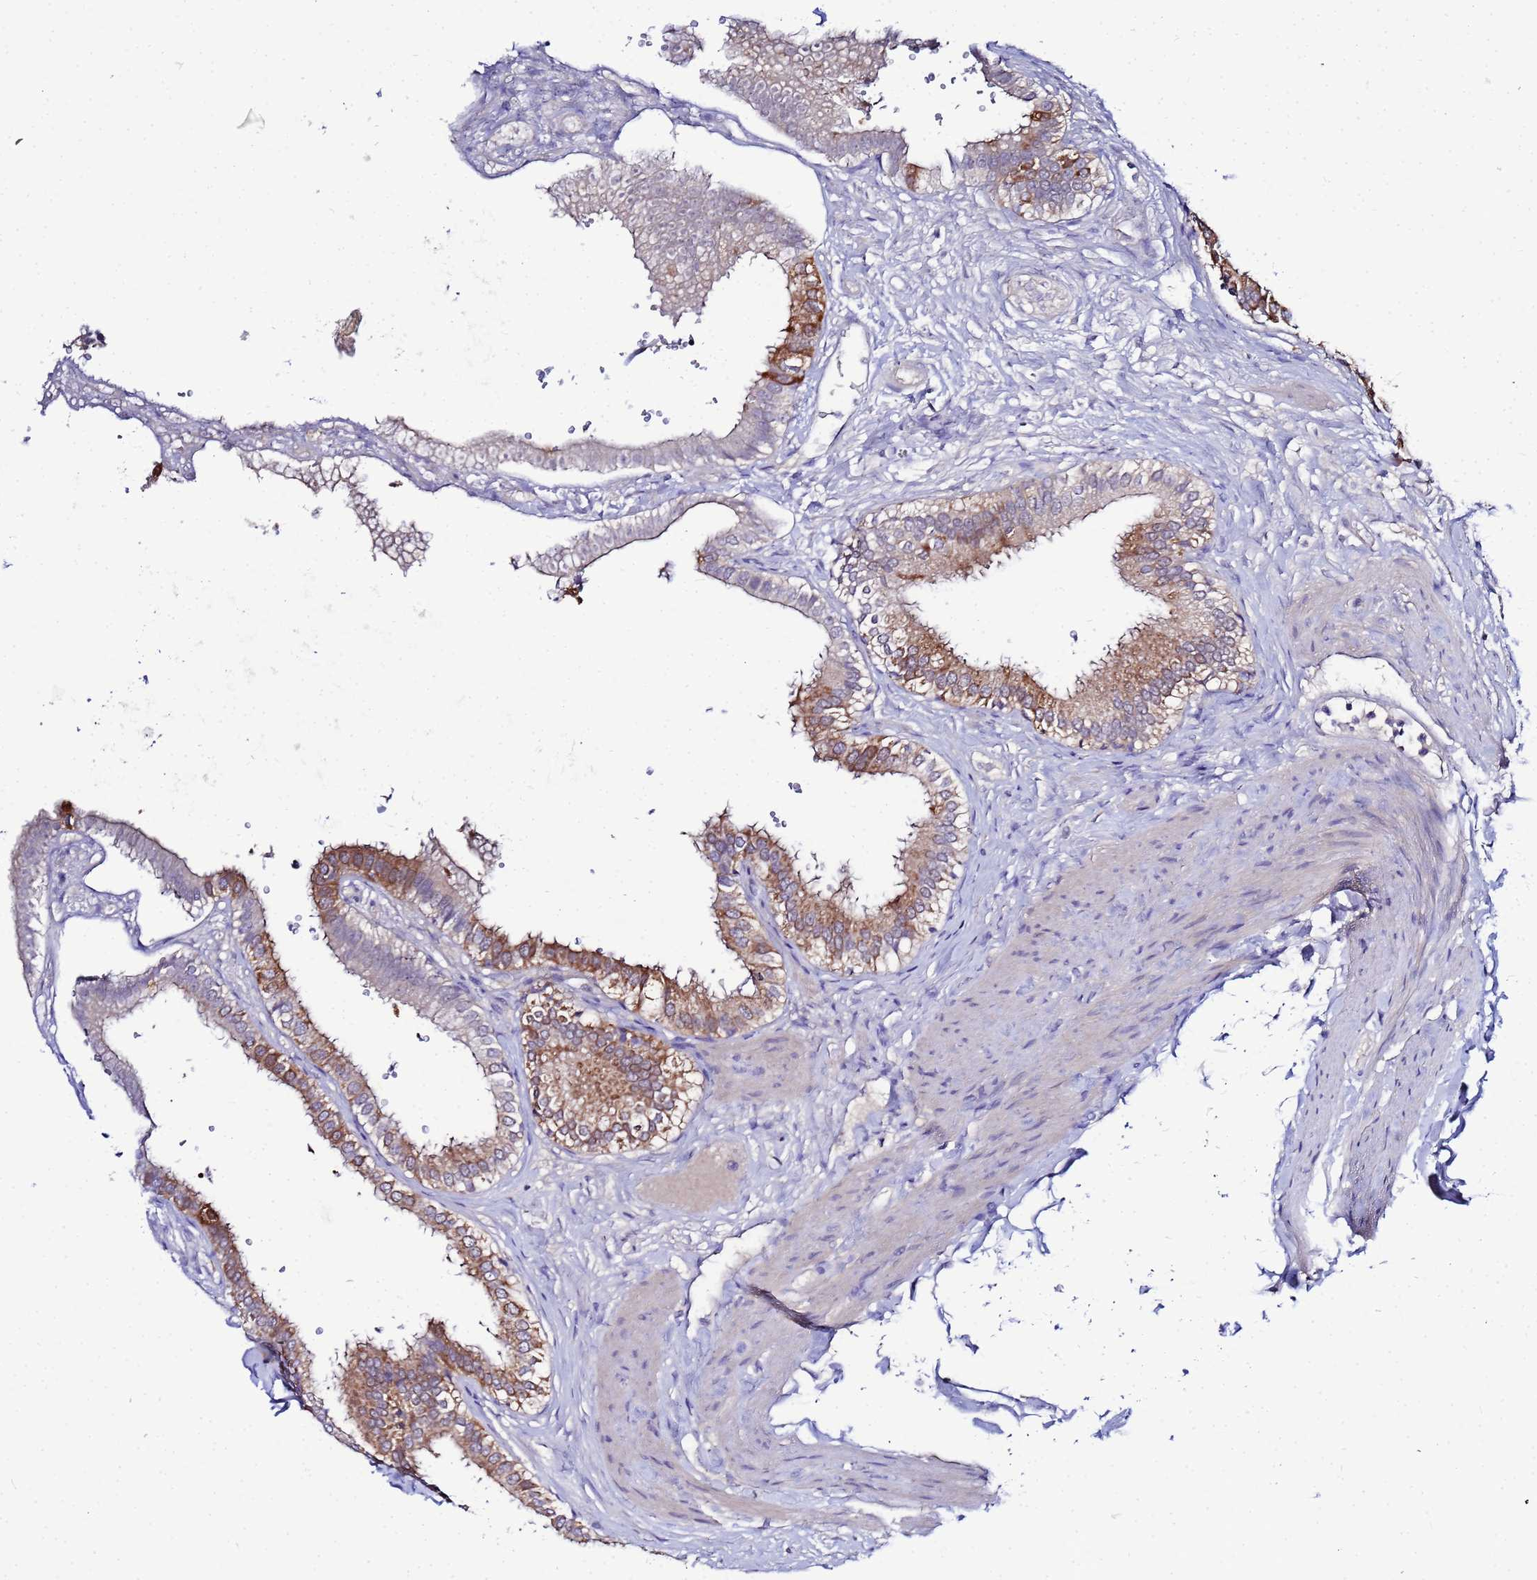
{"staining": {"intensity": "moderate", "quantity": "25%-75%", "location": "cytoplasmic/membranous"}, "tissue": "gallbladder", "cell_type": "Glandular cells", "image_type": "normal", "snomed": [{"axis": "morphology", "description": "Normal tissue, NOS"}, {"axis": "topography", "description": "Gallbladder"}], "caption": "Immunohistochemical staining of benign gallbladder displays medium levels of moderate cytoplasmic/membranous positivity in approximately 25%-75% of glandular cells. (DAB IHC, brown staining for protein, blue staining for nuclei).", "gene": "FAHD2A", "patient": {"sex": "female", "age": 61}}